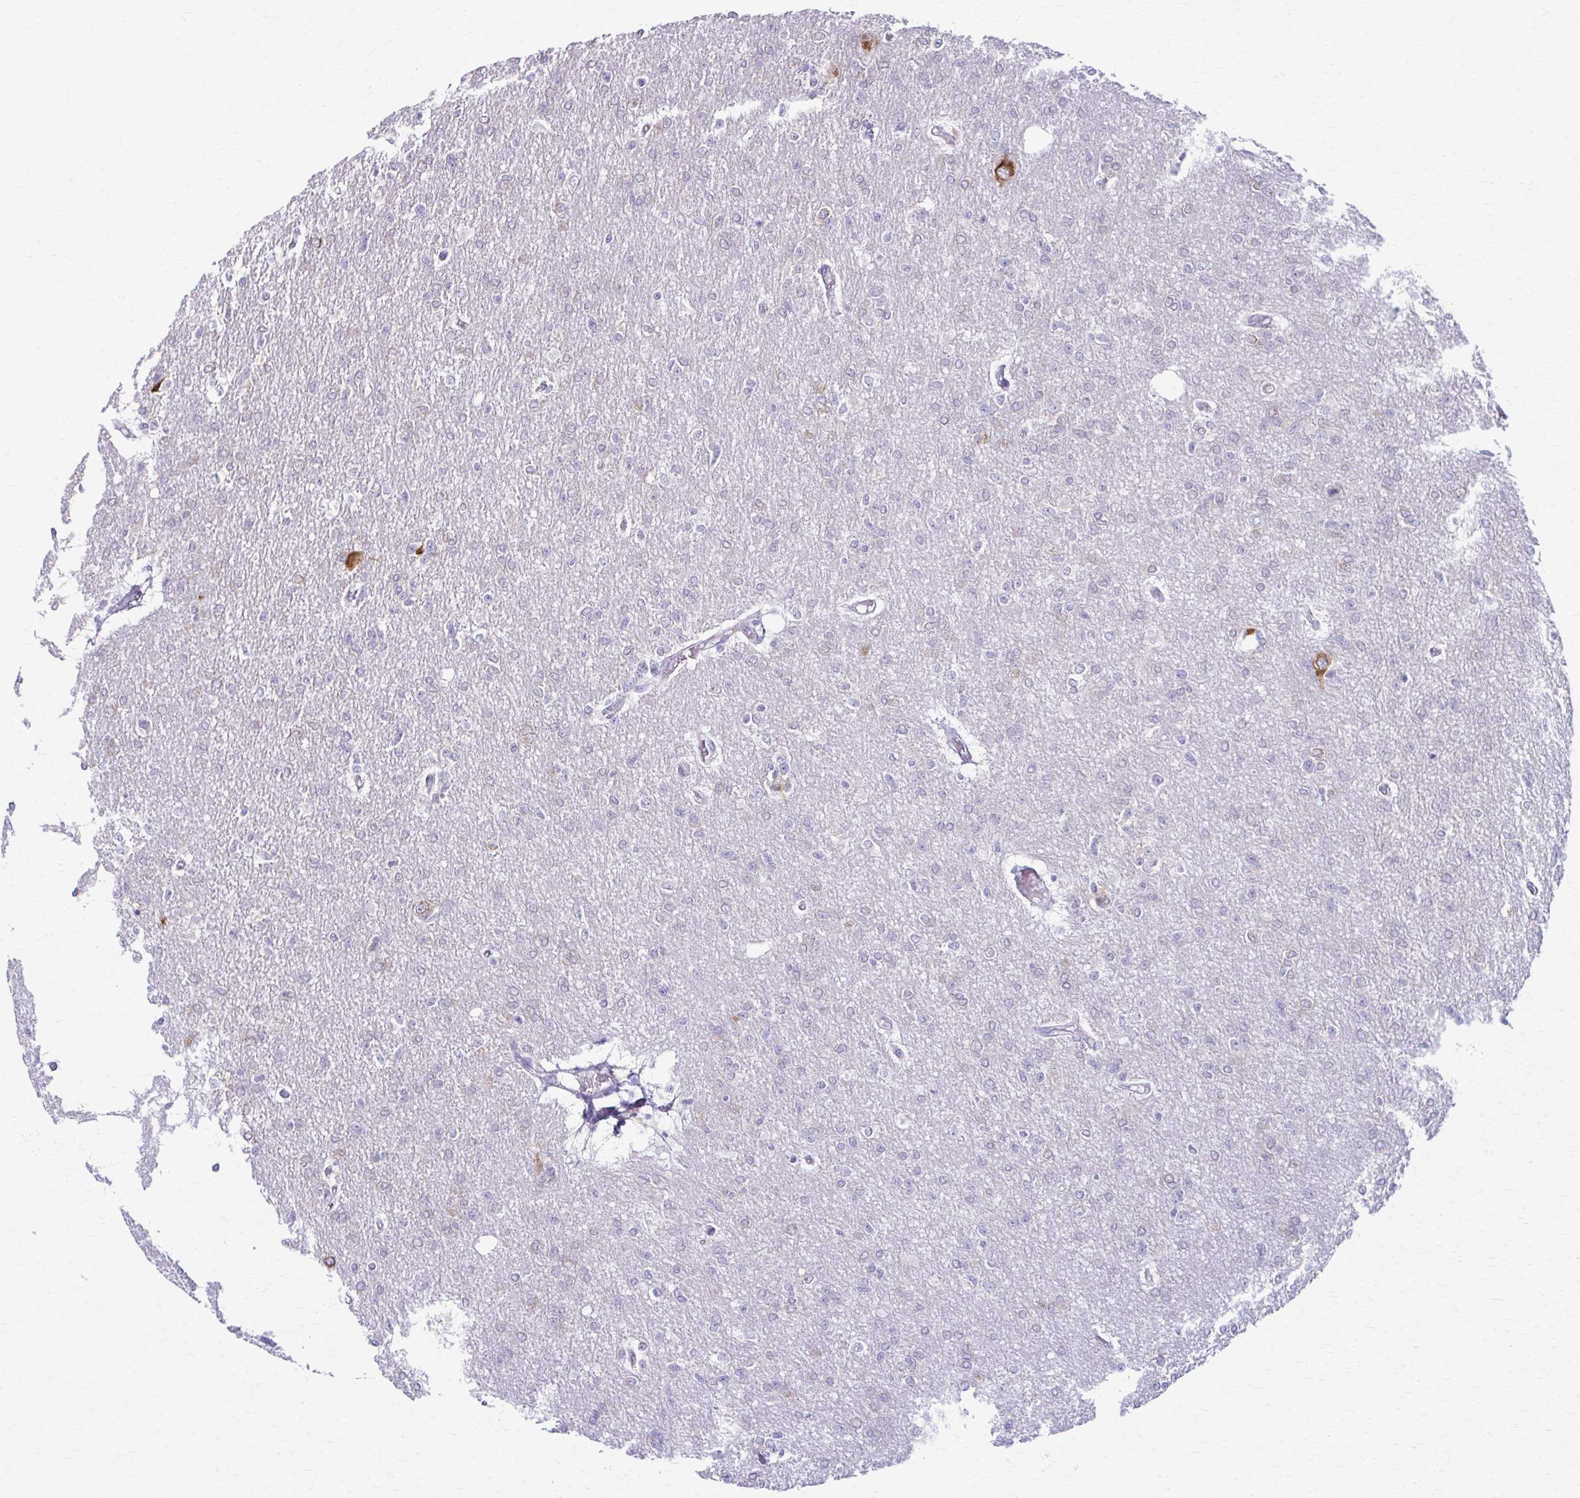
{"staining": {"intensity": "negative", "quantity": "none", "location": "none"}, "tissue": "glioma", "cell_type": "Tumor cells", "image_type": "cancer", "snomed": [{"axis": "morphology", "description": "Glioma, malignant, Low grade"}, {"axis": "topography", "description": "Brain"}], "caption": "Photomicrograph shows no protein expression in tumor cells of low-grade glioma (malignant) tissue.", "gene": "PRKRA", "patient": {"sex": "male", "age": 26}}